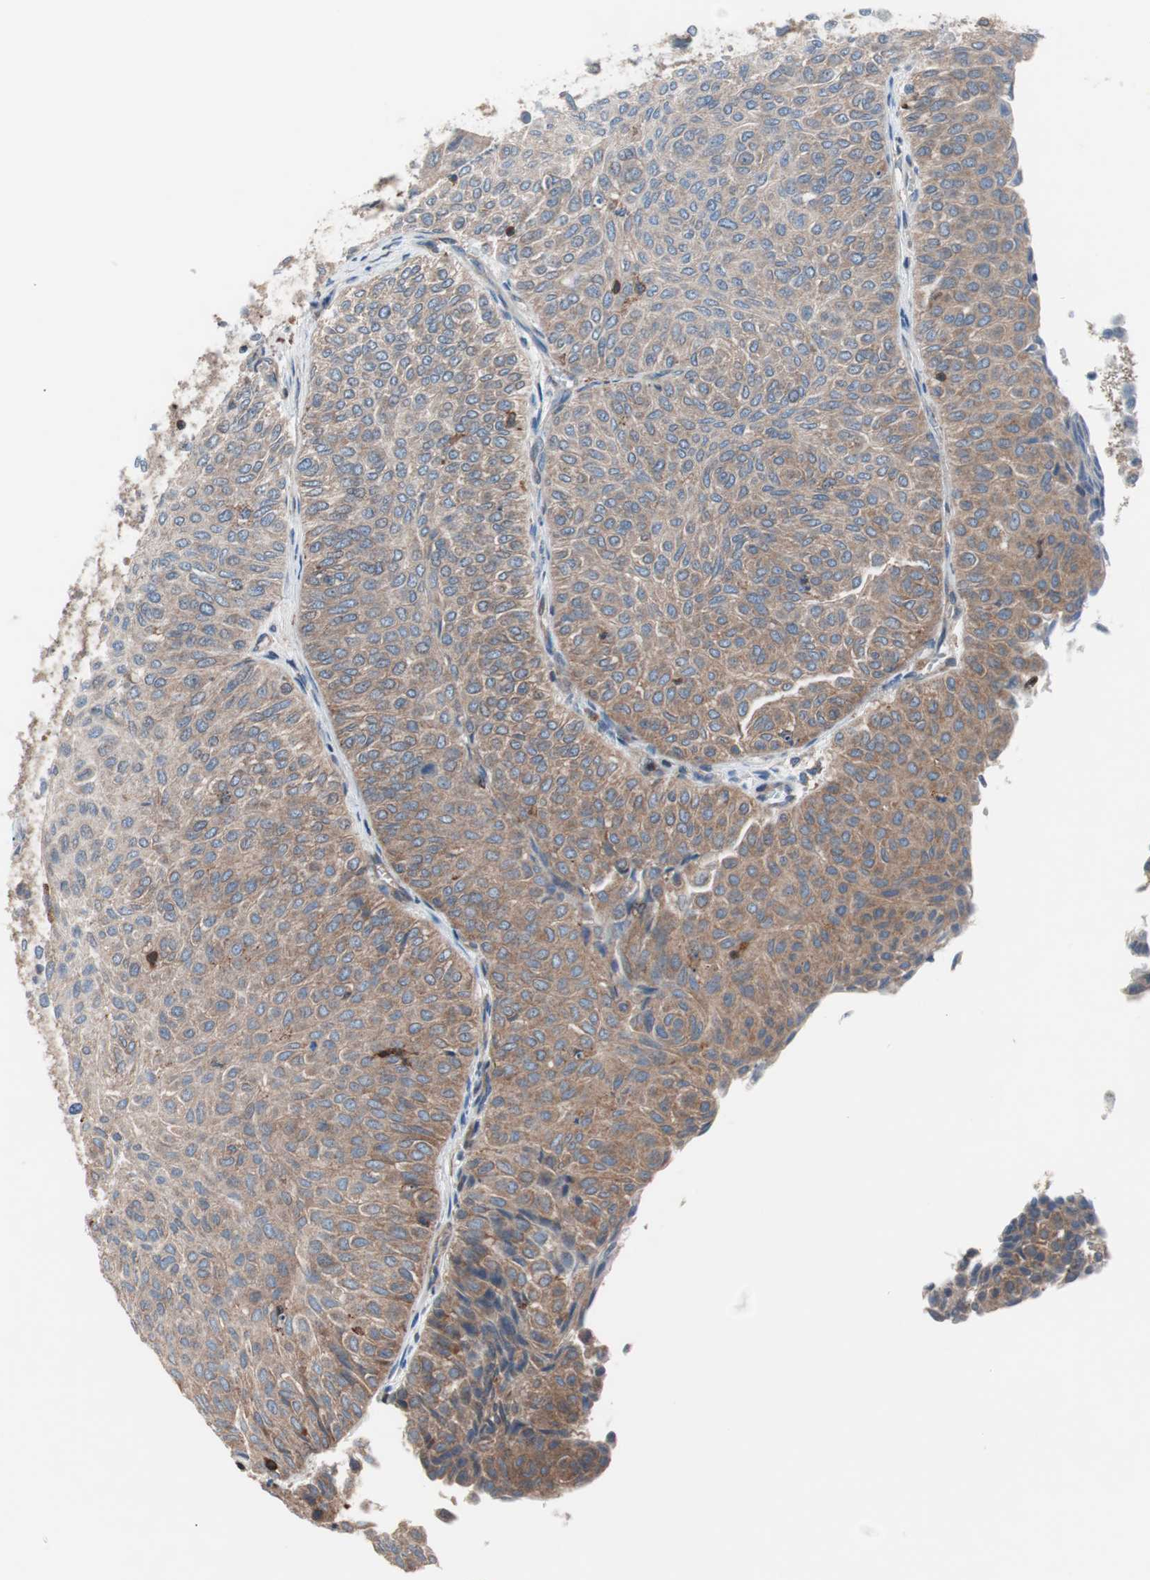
{"staining": {"intensity": "moderate", "quantity": ">75%", "location": "cytoplasmic/membranous"}, "tissue": "urothelial cancer", "cell_type": "Tumor cells", "image_type": "cancer", "snomed": [{"axis": "morphology", "description": "Urothelial carcinoma, Low grade"}, {"axis": "topography", "description": "Urinary bladder"}], "caption": "Protein staining of urothelial cancer tissue demonstrates moderate cytoplasmic/membranous staining in about >75% of tumor cells. The protein is stained brown, and the nuclei are stained in blue (DAB IHC with brightfield microscopy, high magnification).", "gene": "PIK3R1", "patient": {"sex": "male", "age": 78}}